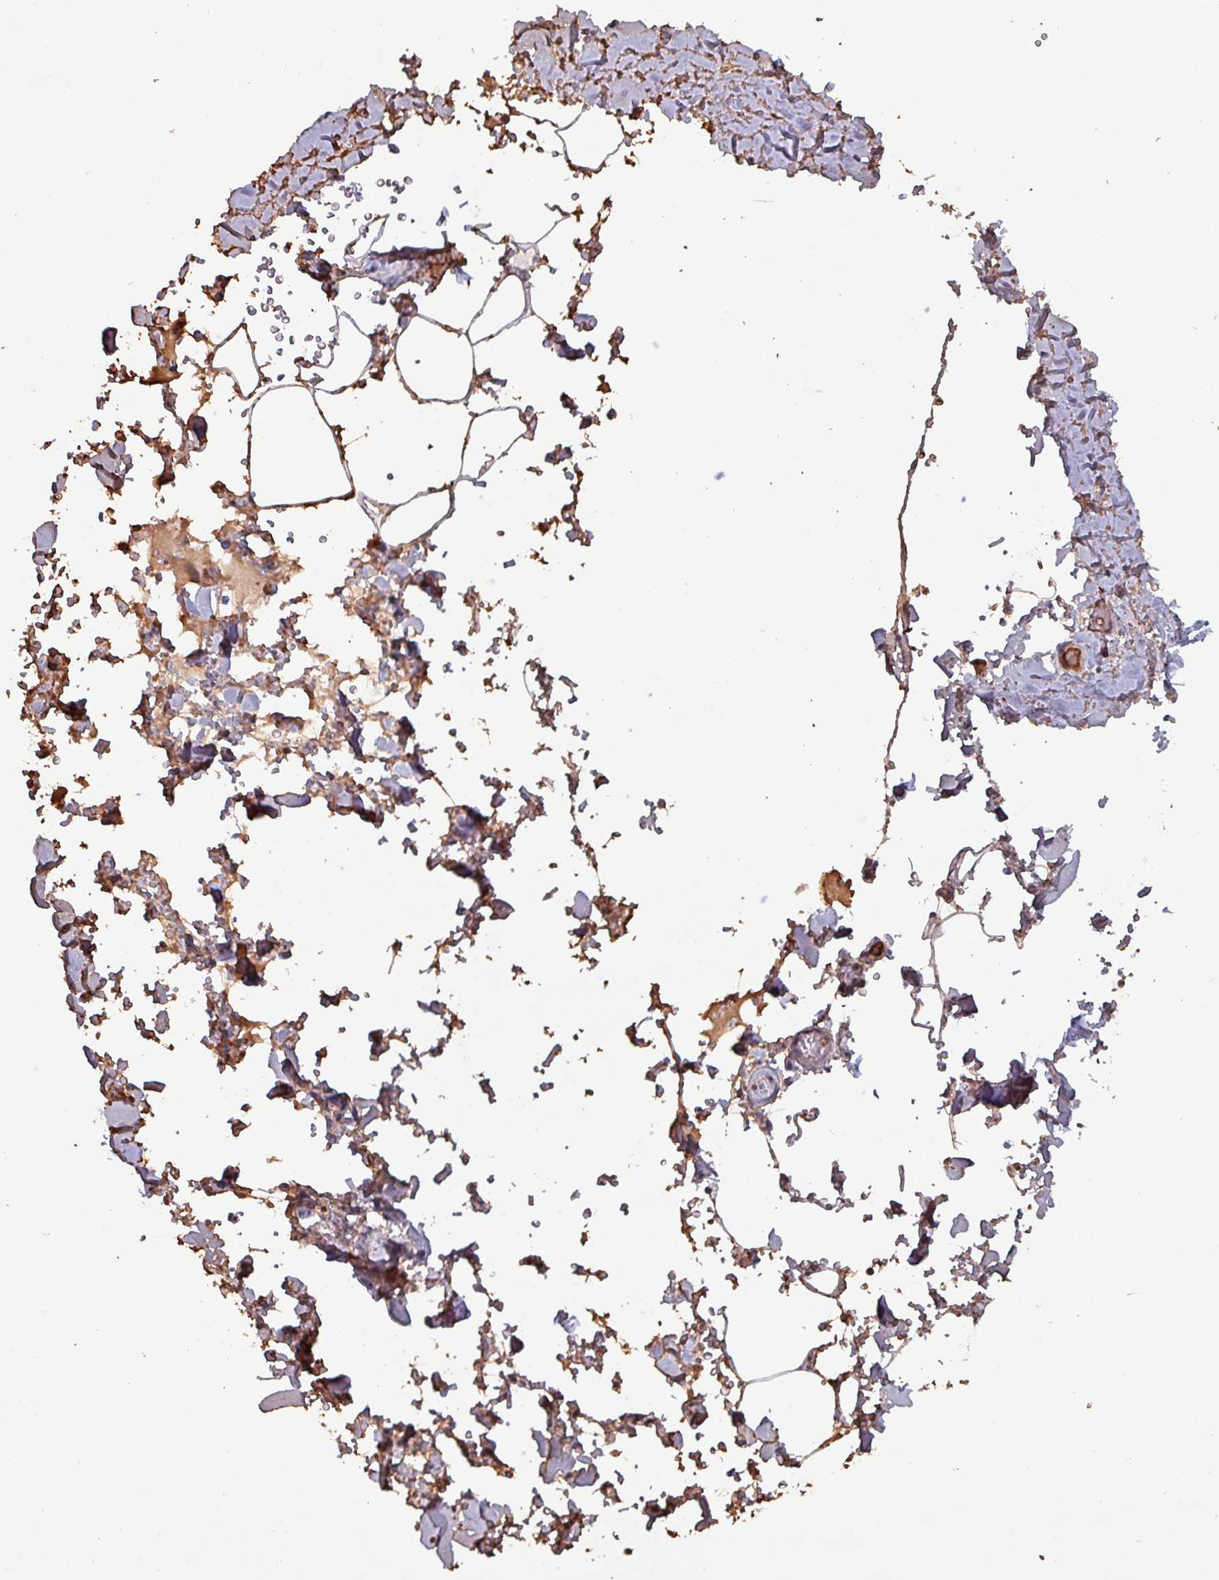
{"staining": {"intensity": "moderate", "quantity": "<25%", "location": "cytoplasmic/membranous"}, "tissue": "adipose tissue", "cell_type": "Adipocytes", "image_type": "normal", "snomed": [{"axis": "morphology", "description": "Normal tissue, NOS"}, {"axis": "topography", "description": "Rectum"}, {"axis": "topography", "description": "Peripheral nerve tissue"}], "caption": "Protein staining of unremarkable adipose tissue demonstrates moderate cytoplasmic/membranous staining in approximately <25% of adipocytes. (DAB (3,3'-diaminobenzidine) IHC with brightfield microscopy, high magnification).", "gene": "PSMB8", "patient": {"sex": "female", "age": 69}}